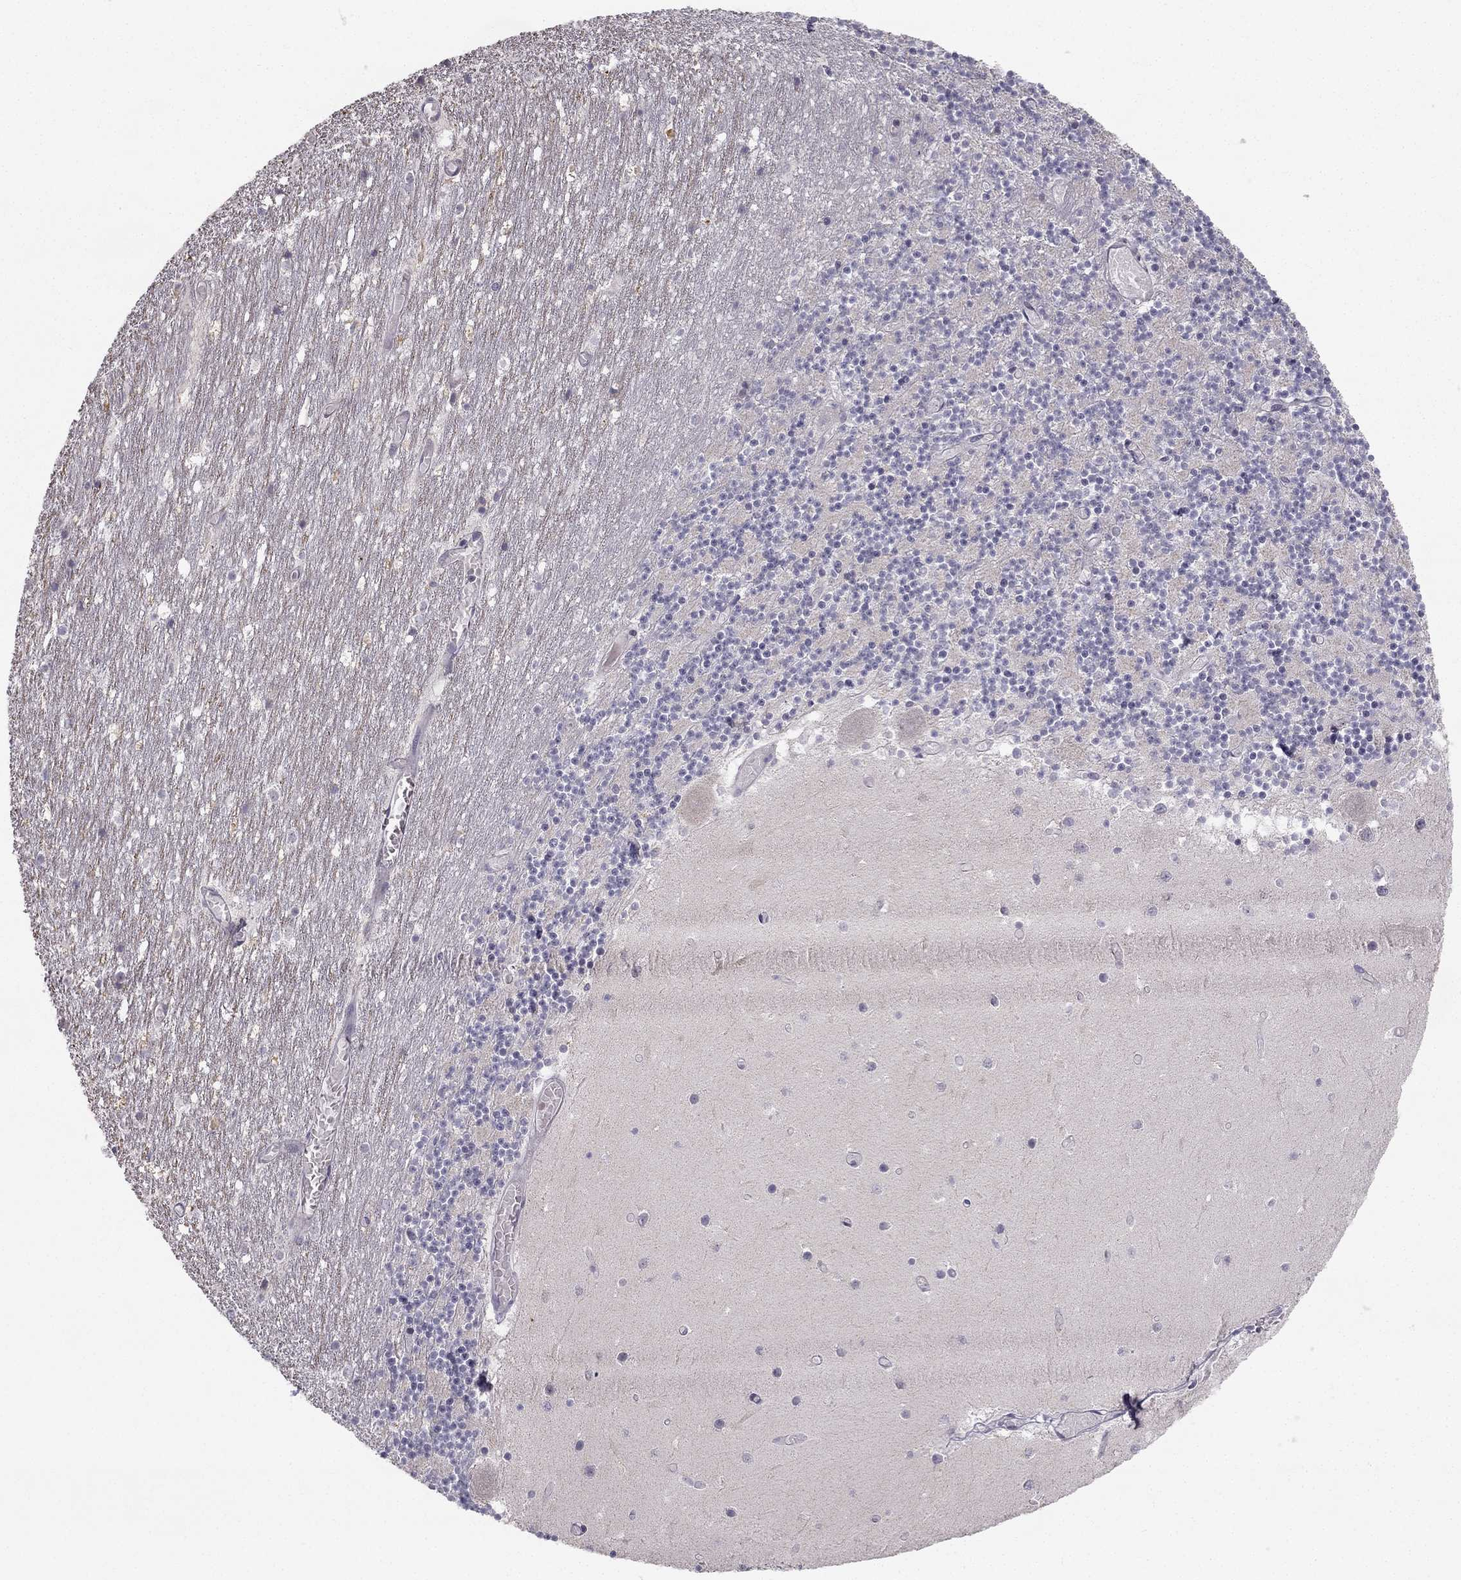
{"staining": {"intensity": "negative", "quantity": "none", "location": "none"}, "tissue": "cerebellum", "cell_type": "Cells in granular layer", "image_type": "normal", "snomed": [{"axis": "morphology", "description": "Normal tissue, NOS"}, {"axis": "topography", "description": "Cerebellum"}], "caption": "A photomicrograph of human cerebellum is negative for staining in cells in granular layer. The staining is performed using DAB (3,3'-diaminobenzidine) brown chromogen with nuclei counter-stained in using hematoxylin.", "gene": "C5orf49", "patient": {"sex": "female", "age": 28}}